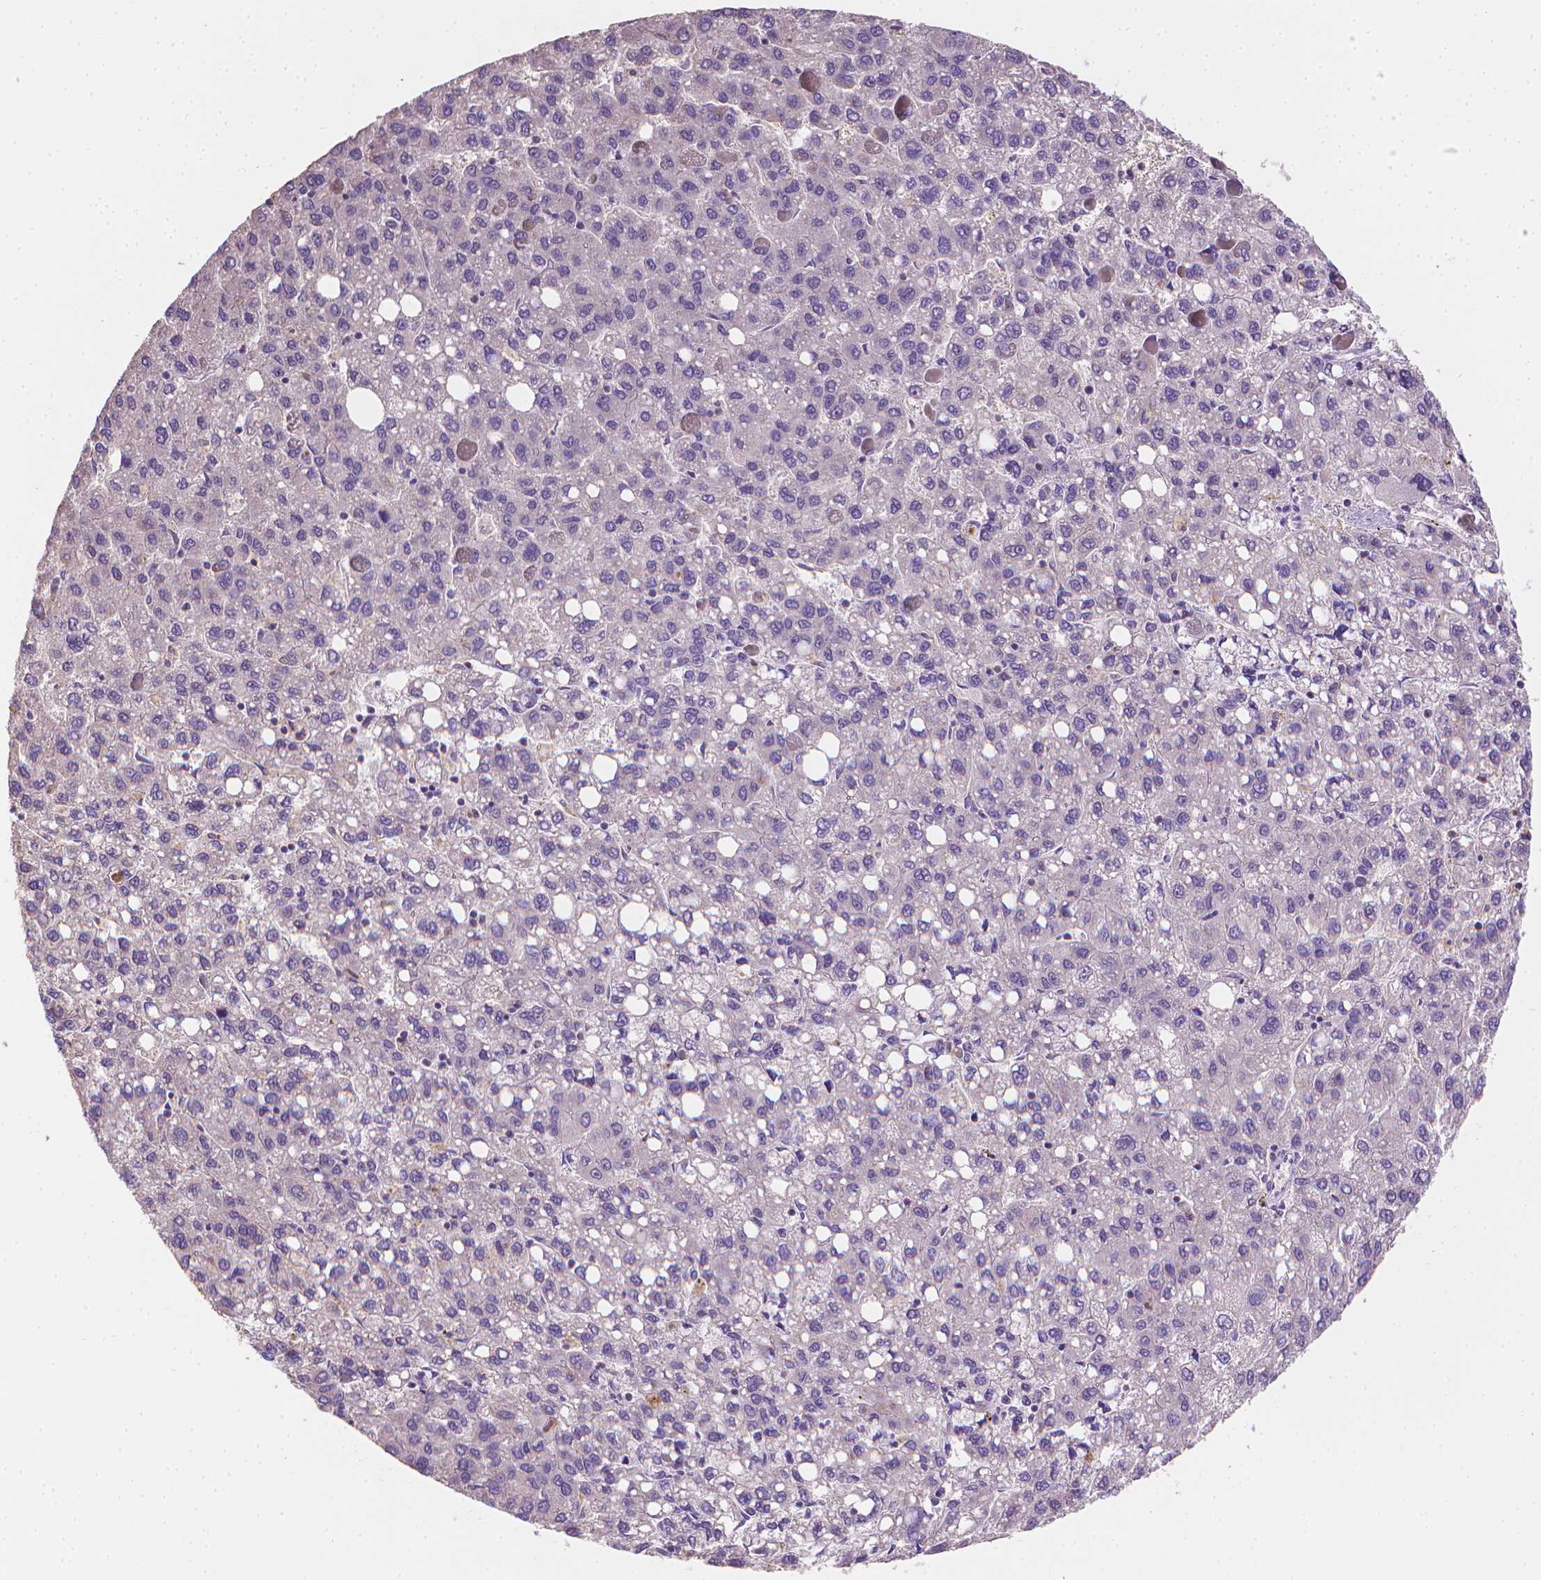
{"staining": {"intensity": "negative", "quantity": "none", "location": "none"}, "tissue": "liver cancer", "cell_type": "Tumor cells", "image_type": "cancer", "snomed": [{"axis": "morphology", "description": "Carcinoma, Hepatocellular, NOS"}, {"axis": "topography", "description": "Liver"}], "caption": "Liver cancer stained for a protein using immunohistochemistry shows no positivity tumor cells.", "gene": "CATIP", "patient": {"sex": "female", "age": 82}}